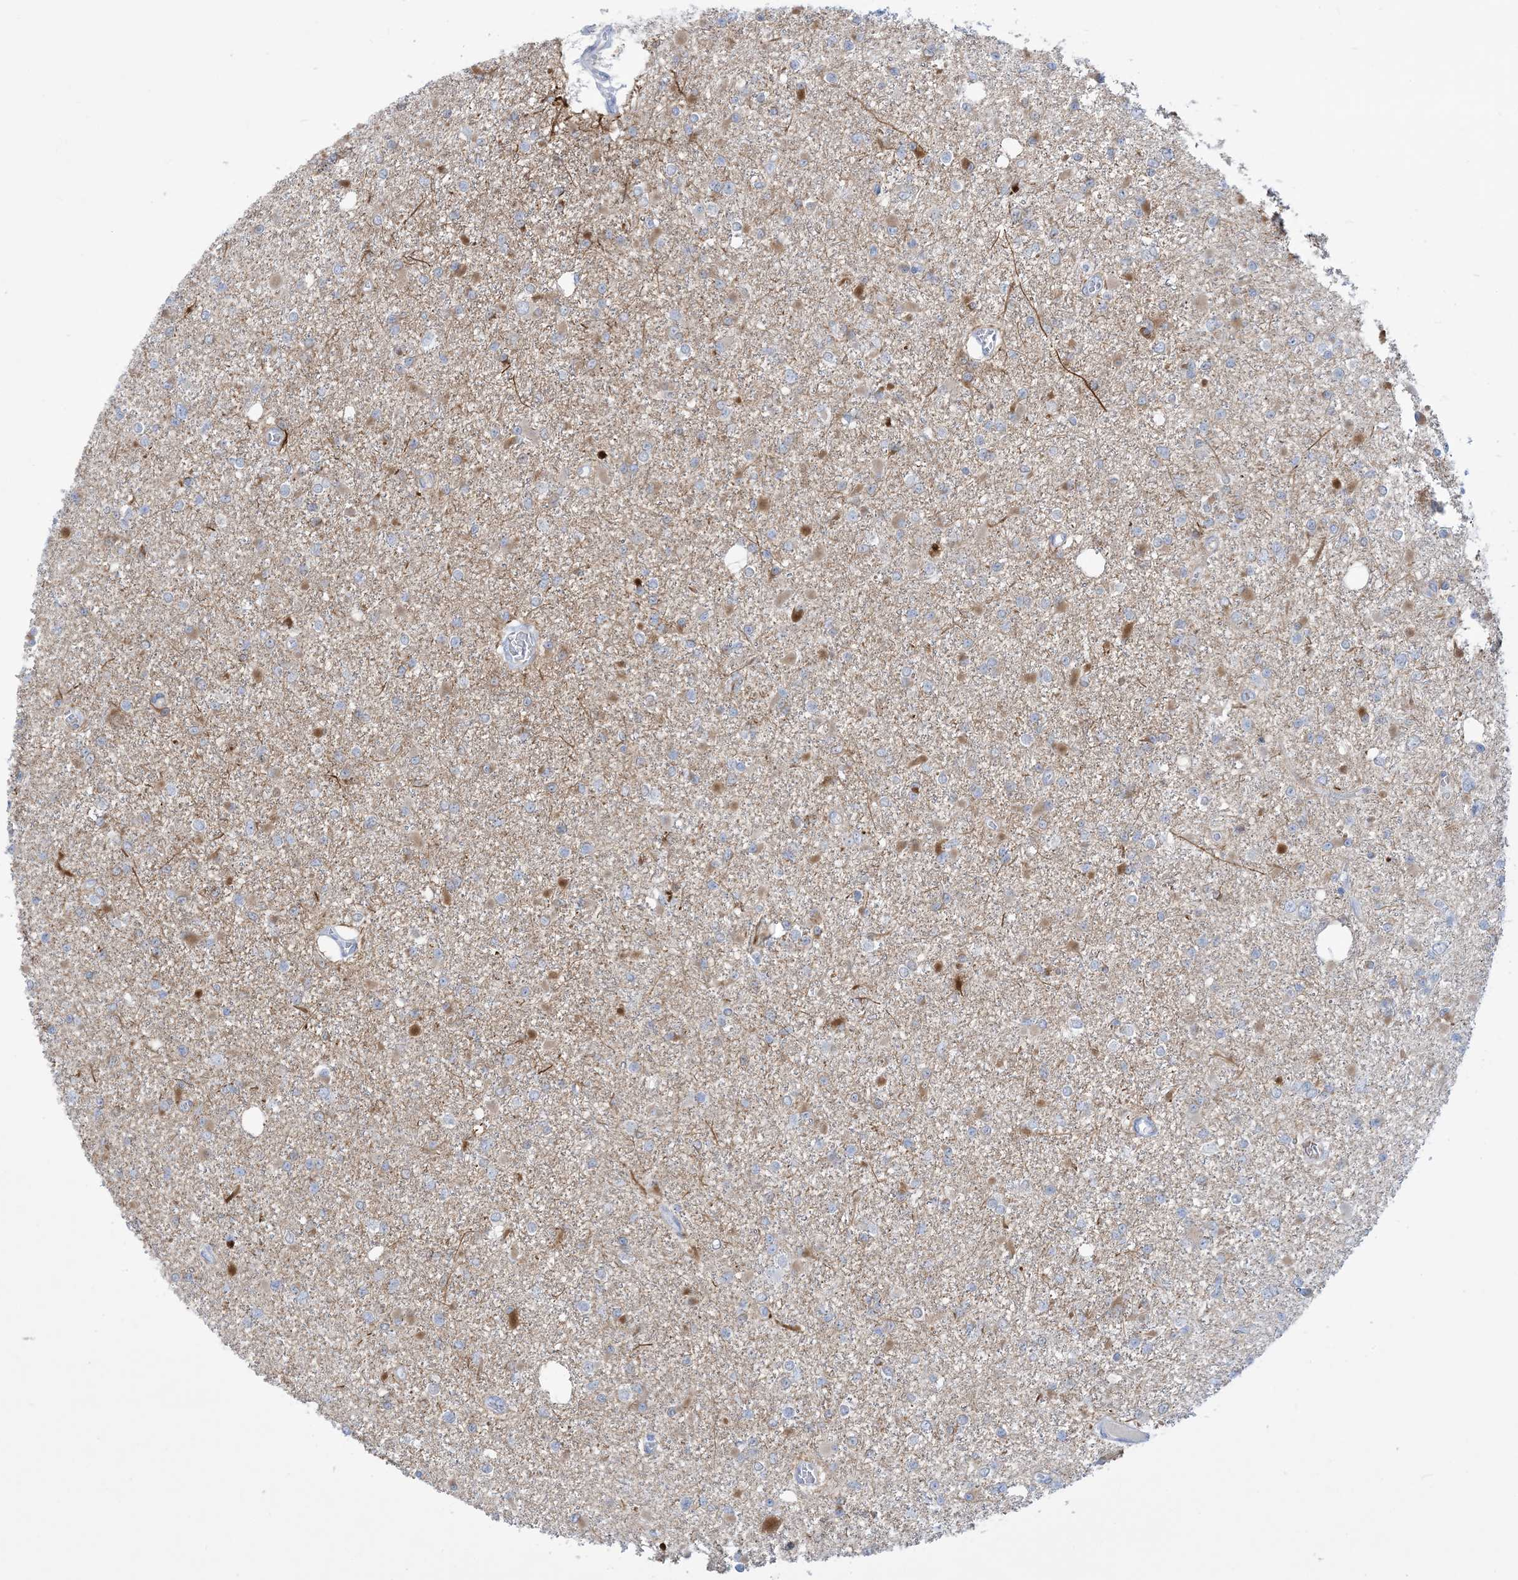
{"staining": {"intensity": "moderate", "quantity": "<25%", "location": "cytoplasmic/membranous"}, "tissue": "glioma", "cell_type": "Tumor cells", "image_type": "cancer", "snomed": [{"axis": "morphology", "description": "Glioma, malignant, Low grade"}, {"axis": "topography", "description": "Brain"}], "caption": "Malignant glioma (low-grade) was stained to show a protein in brown. There is low levels of moderate cytoplasmic/membranous staining in about <25% of tumor cells.", "gene": "MARS2", "patient": {"sex": "female", "age": 22}}